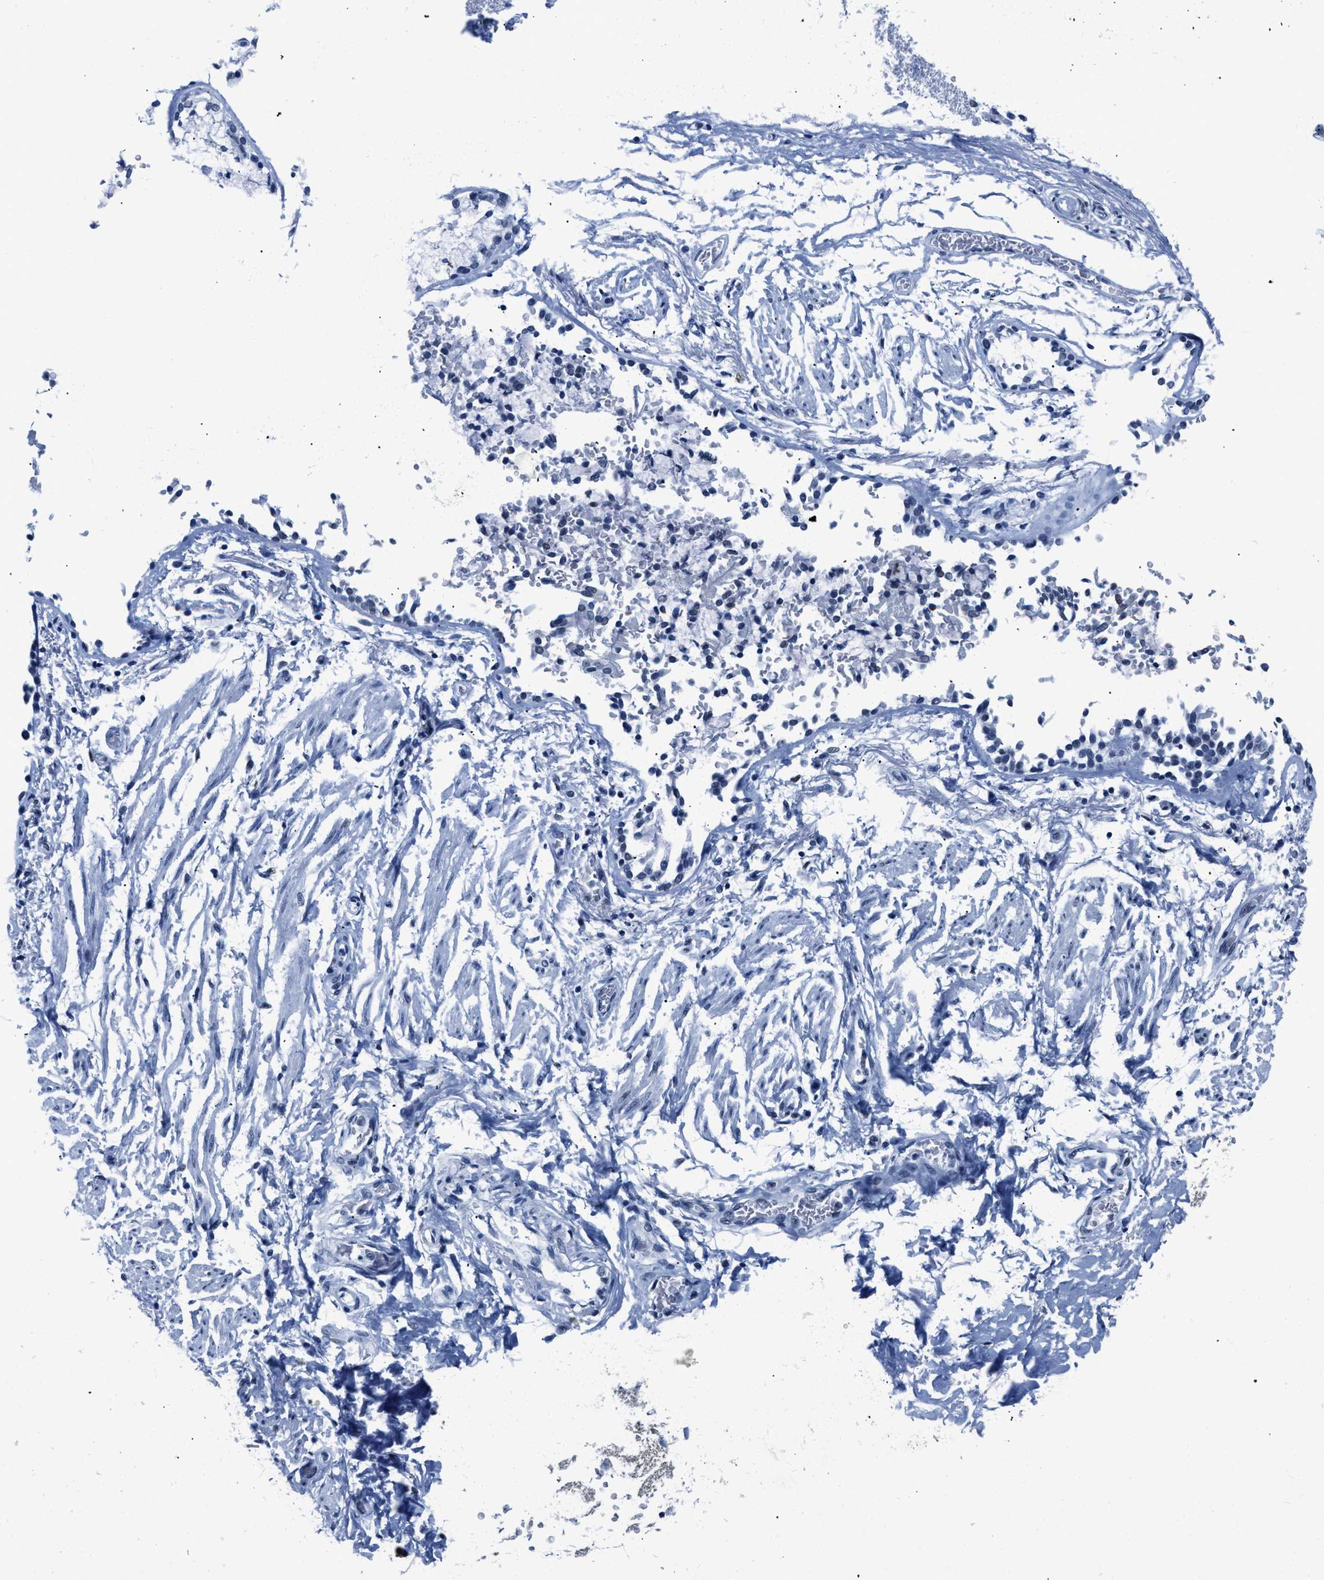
{"staining": {"intensity": "negative", "quantity": "none", "location": "none"}, "tissue": "adipose tissue", "cell_type": "Adipocytes", "image_type": "normal", "snomed": [{"axis": "morphology", "description": "Normal tissue, NOS"}, {"axis": "topography", "description": "Cartilage tissue"}, {"axis": "topography", "description": "Lung"}], "caption": "IHC image of normal adipose tissue stained for a protein (brown), which exhibits no staining in adipocytes. (DAB immunohistochemistry visualized using brightfield microscopy, high magnification).", "gene": "CTBP1", "patient": {"sex": "female", "age": 77}}